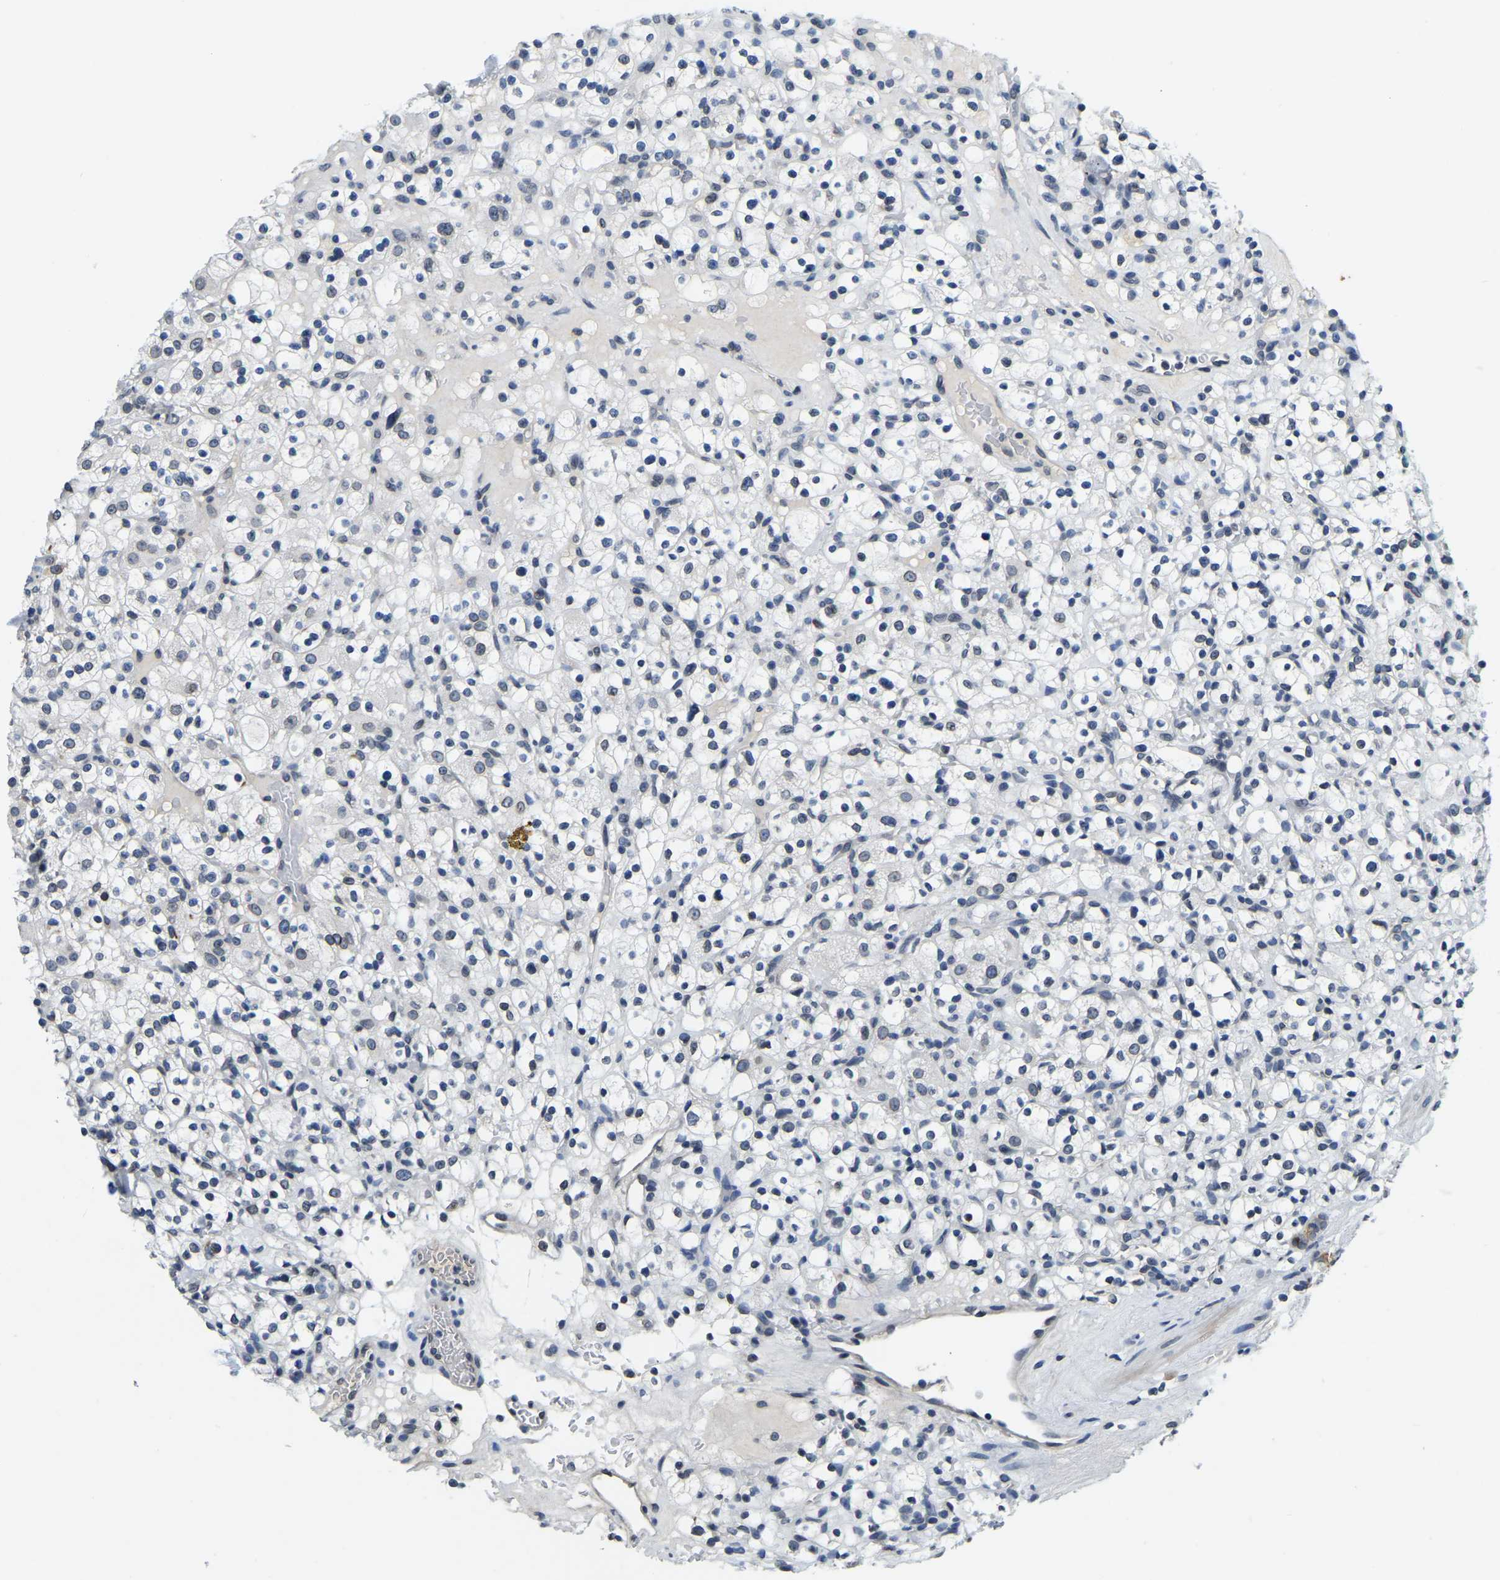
{"staining": {"intensity": "negative", "quantity": "none", "location": "none"}, "tissue": "renal cancer", "cell_type": "Tumor cells", "image_type": "cancer", "snomed": [{"axis": "morphology", "description": "Normal tissue, NOS"}, {"axis": "morphology", "description": "Adenocarcinoma, NOS"}, {"axis": "topography", "description": "Kidney"}], "caption": "Renal cancer (adenocarcinoma) was stained to show a protein in brown. There is no significant staining in tumor cells.", "gene": "RANBP2", "patient": {"sex": "female", "age": 72}}